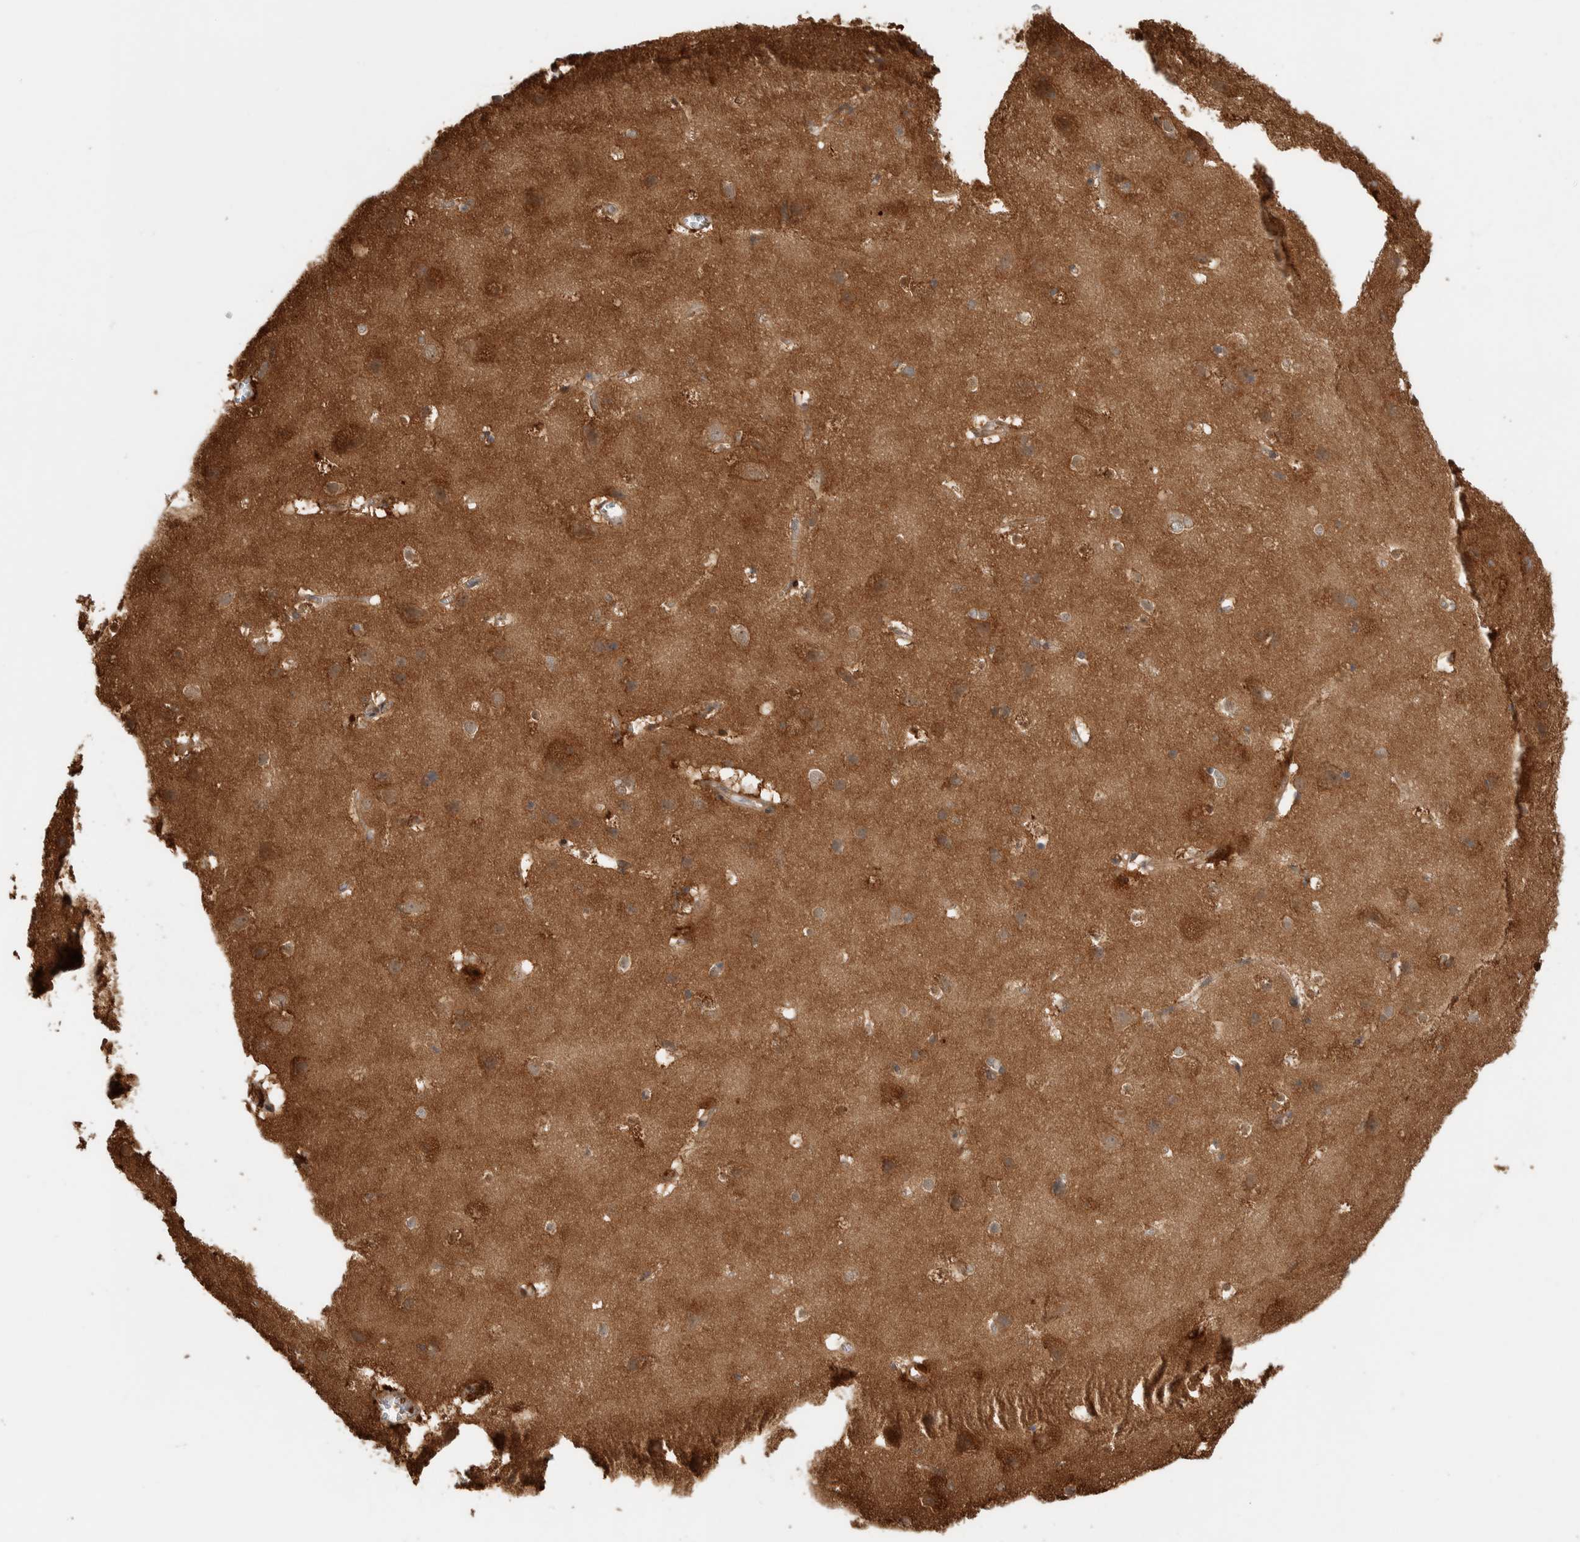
{"staining": {"intensity": "moderate", "quantity": ">75%", "location": "cytoplasmic/membranous"}, "tissue": "cerebral cortex", "cell_type": "Endothelial cells", "image_type": "normal", "snomed": [{"axis": "morphology", "description": "Normal tissue, NOS"}, {"axis": "topography", "description": "Cerebral cortex"}], "caption": "Endothelial cells demonstrate medium levels of moderate cytoplasmic/membranous positivity in about >75% of cells in normal human cerebral cortex. The staining was performed using DAB to visualize the protein expression in brown, while the nuclei were stained in blue with hematoxylin (Magnification: 20x).", "gene": "CNTROB", "patient": {"sex": "male", "age": 54}}